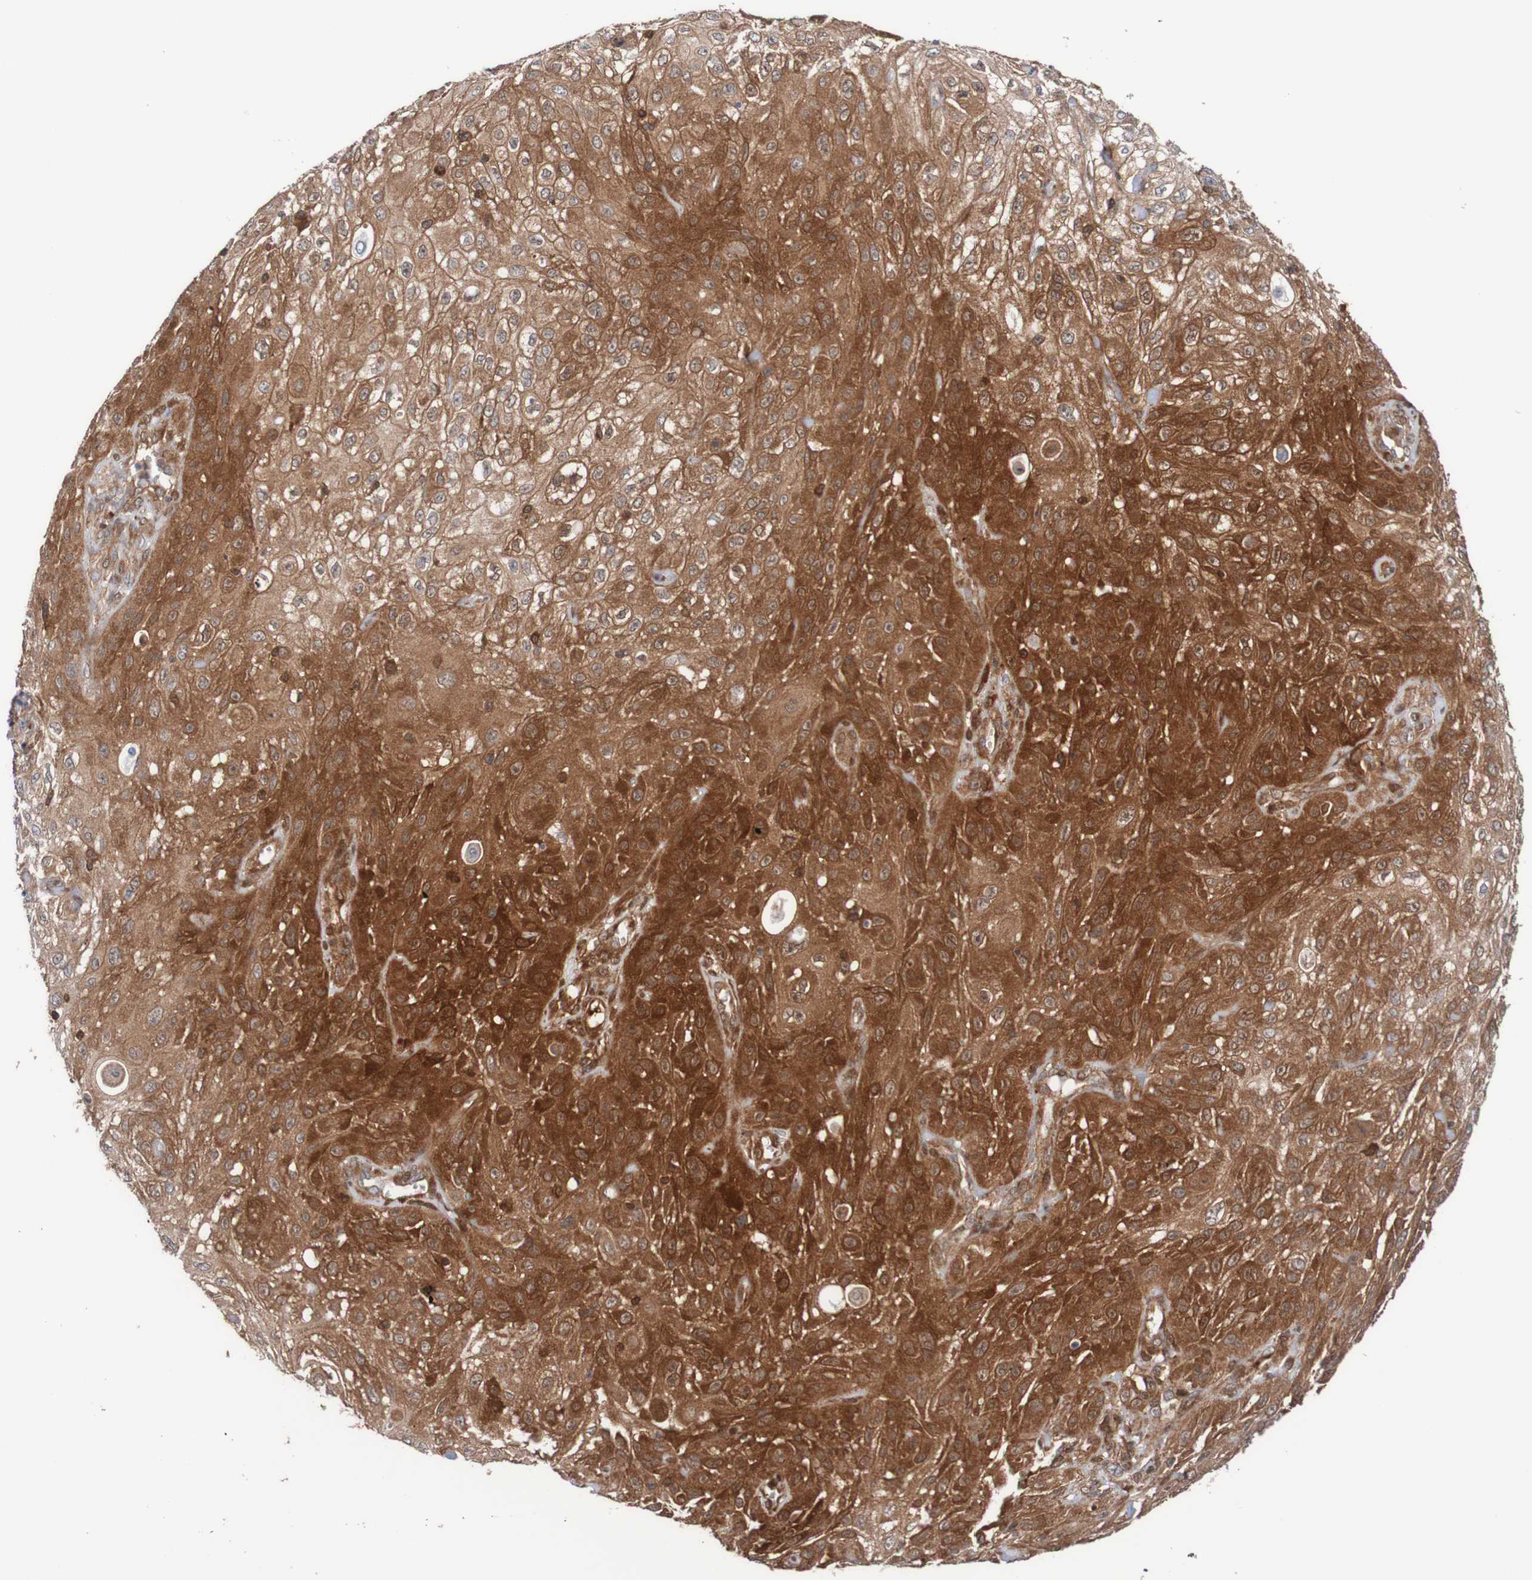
{"staining": {"intensity": "strong", "quantity": ">75%", "location": "cytoplasmic/membranous"}, "tissue": "skin cancer", "cell_type": "Tumor cells", "image_type": "cancer", "snomed": [{"axis": "morphology", "description": "Squamous cell carcinoma, NOS"}, {"axis": "topography", "description": "Skin"}], "caption": "Immunohistochemistry of human skin cancer (squamous cell carcinoma) reveals high levels of strong cytoplasmic/membranous expression in about >75% of tumor cells. Nuclei are stained in blue.", "gene": "RIGI", "patient": {"sex": "male", "age": 75}}